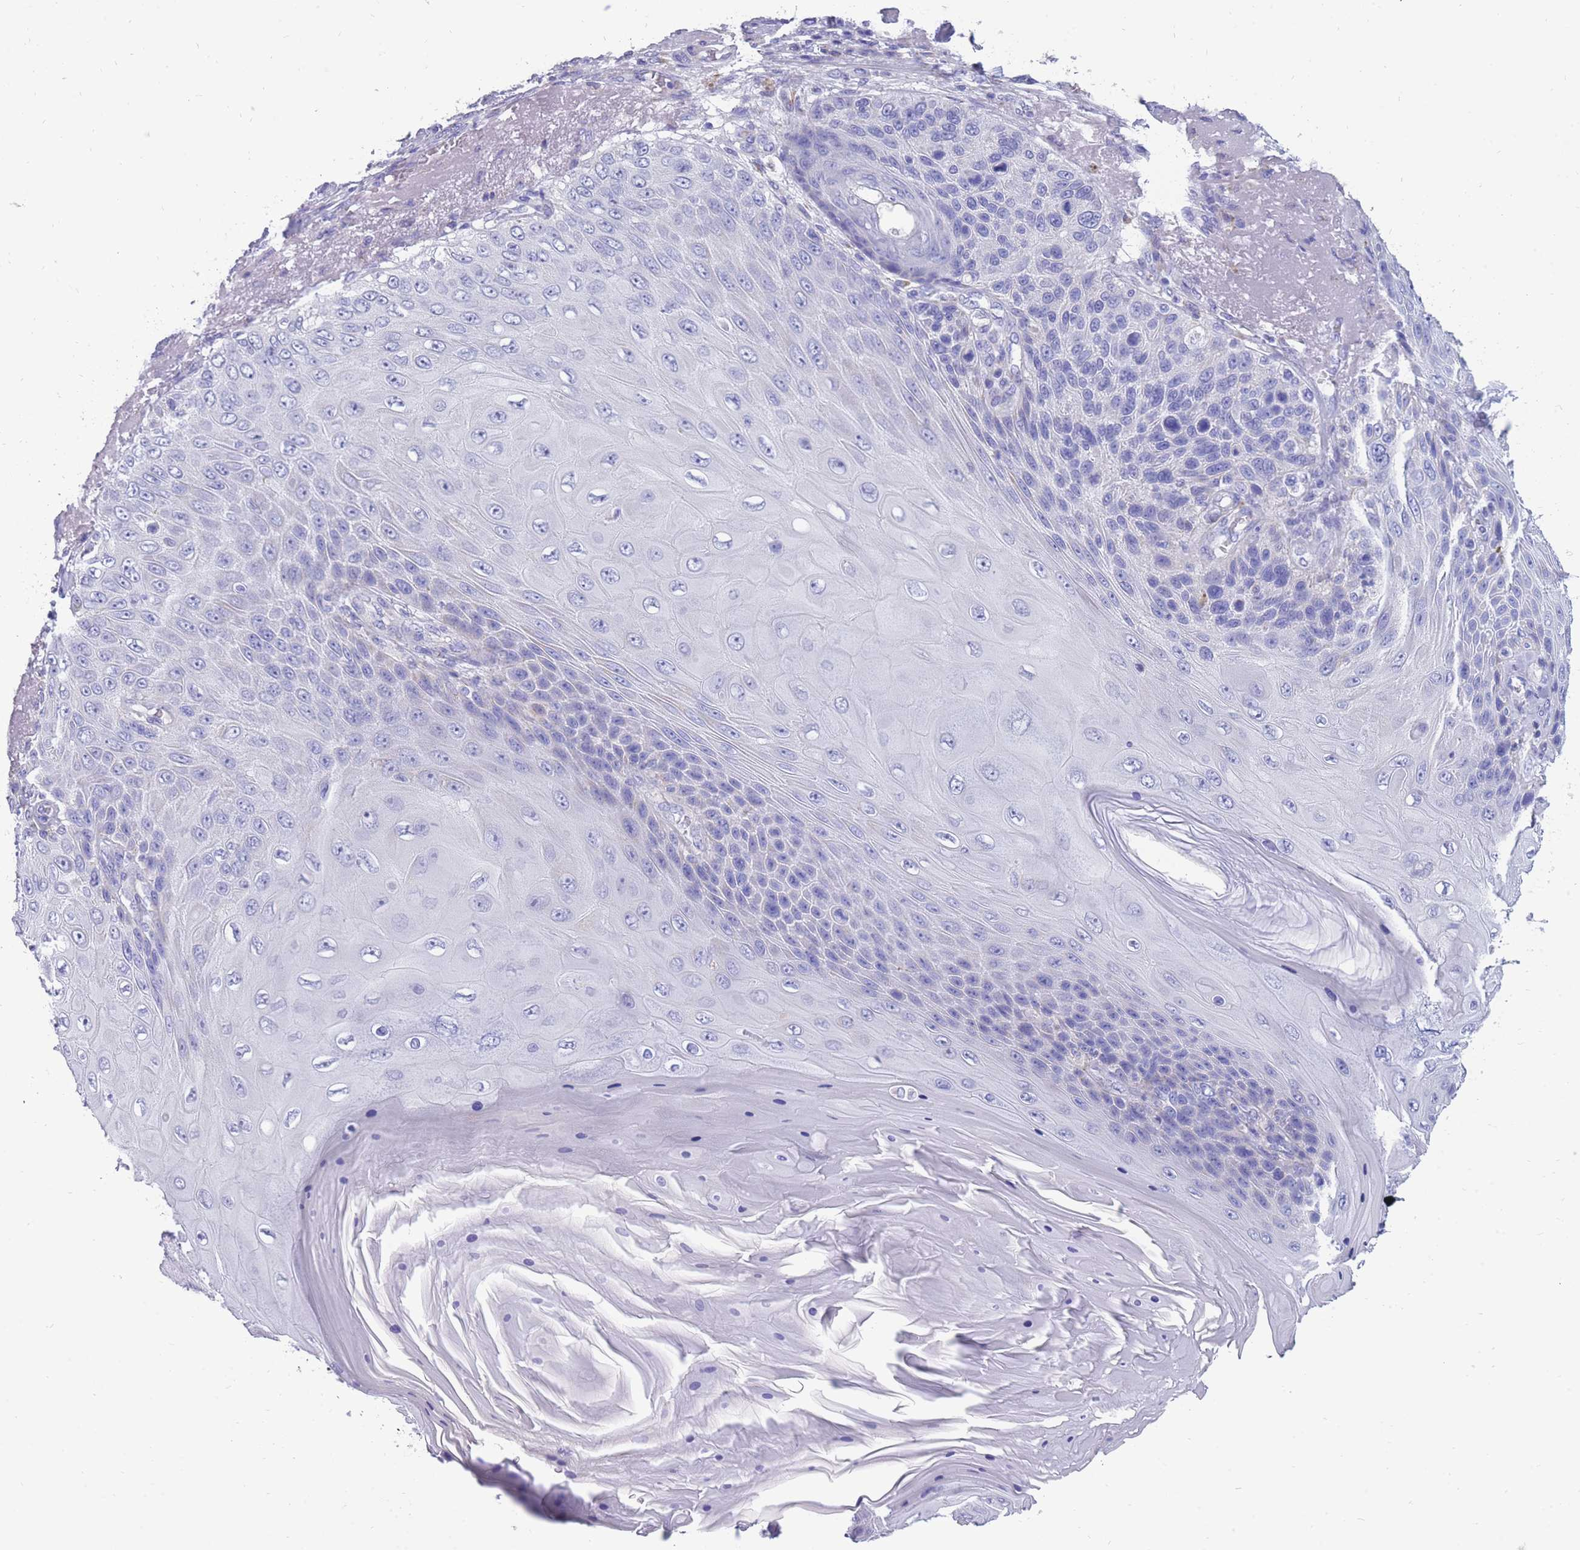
{"staining": {"intensity": "negative", "quantity": "none", "location": "none"}, "tissue": "skin cancer", "cell_type": "Tumor cells", "image_type": "cancer", "snomed": [{"axis": "morphology", "description": "Squamous cell carcinoma, NOS"}, {"axis": "topography", "description": "Skin"}], "caption": "Immunohistochemical staining of squamous cell carcinoma (skin) exhibits no significant expression in tumor cells.", "gene": "INTS2", "patient": {"sex": "female", "age": 88}}